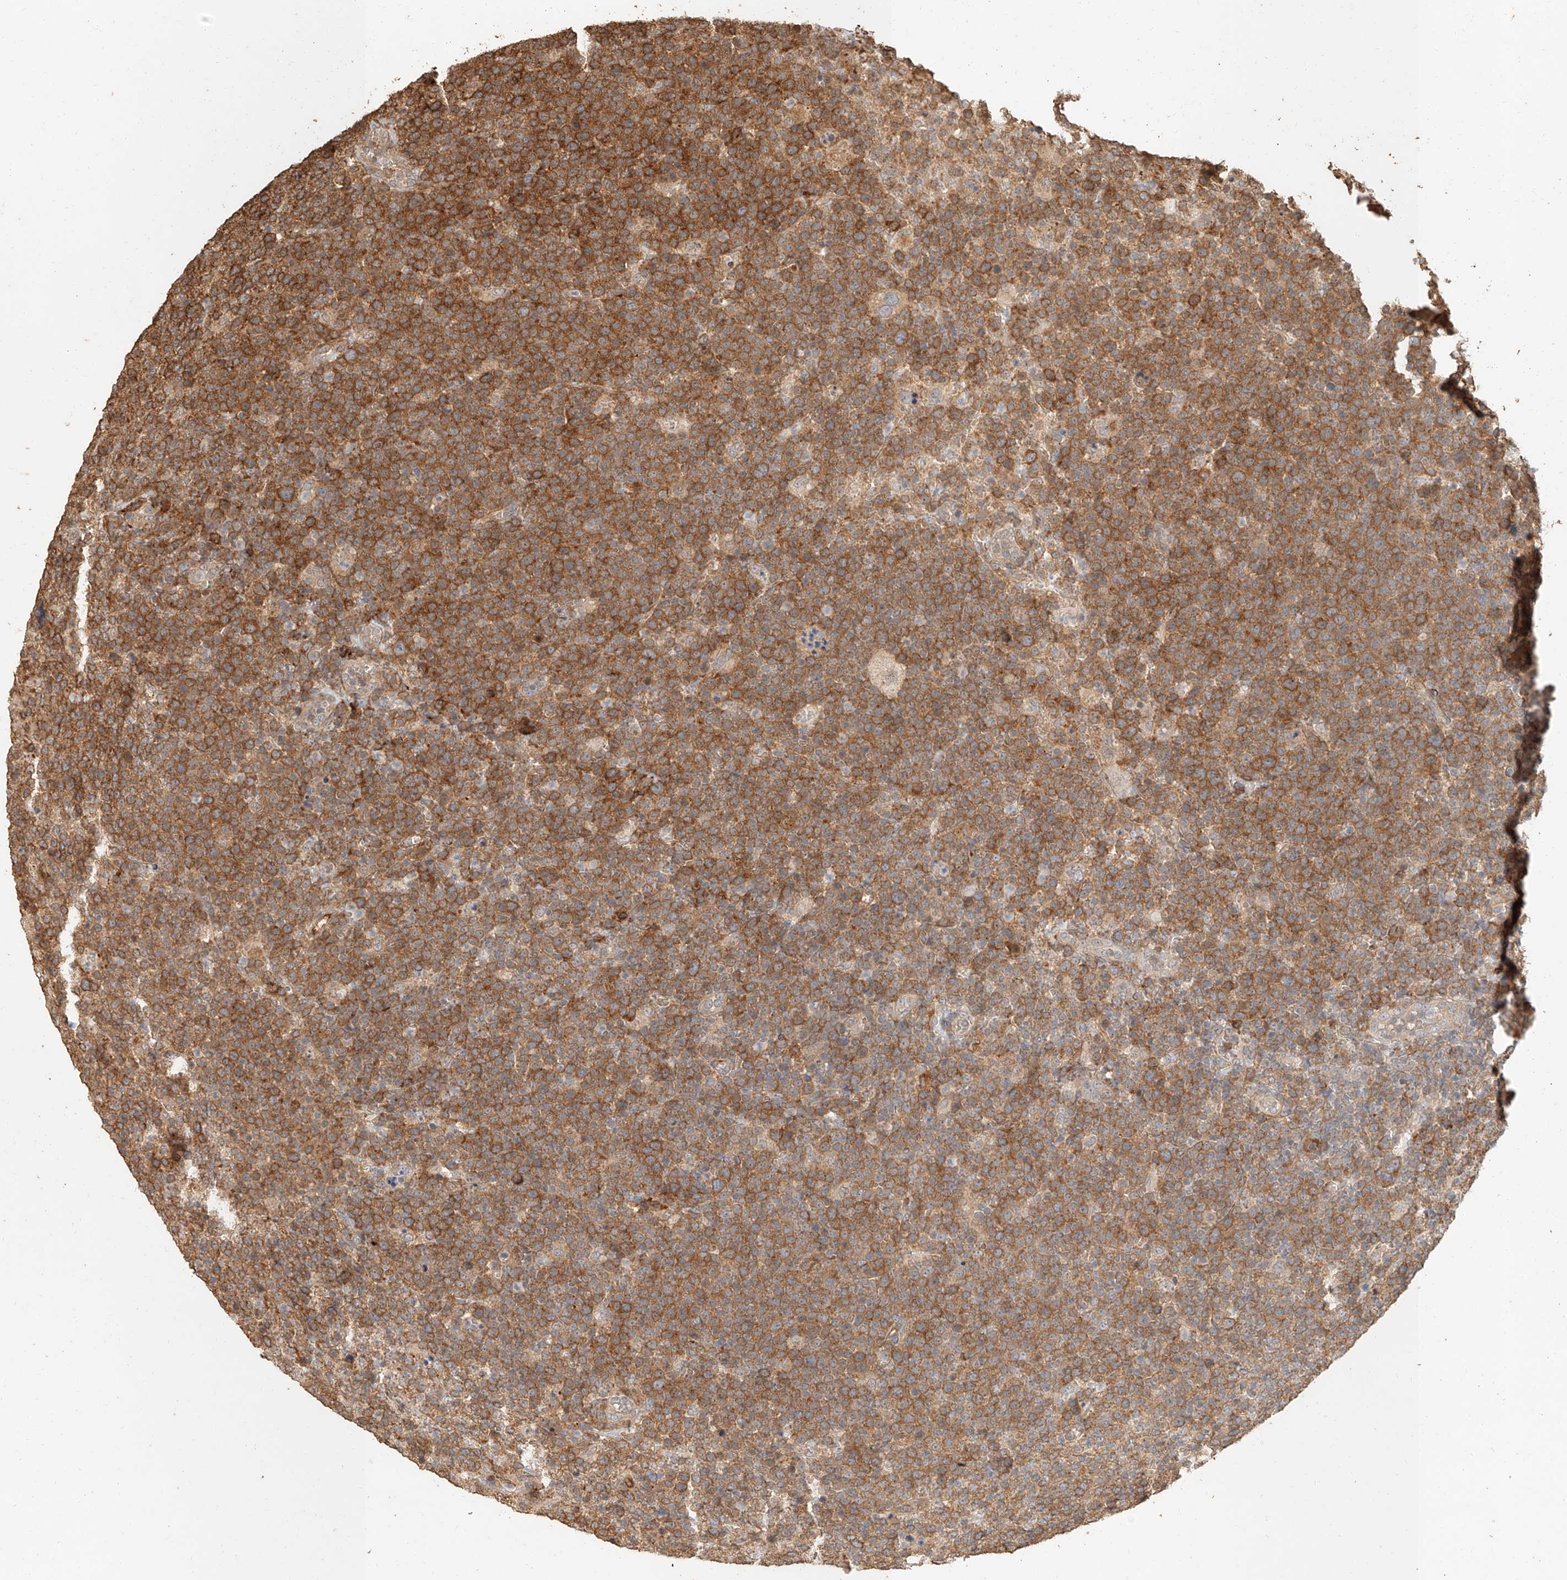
{"staining": {"intensity": "moderate", "quantity": ">75%", "location": "cytoplasmic/membranous"}, "tissue": "lymphoma", "cell_type": "Tumor cells", "image_type": "cancer", "snomed": [{"axis": "morphology", "description": "Malignant lymphoma, non-Hodgkin's type, High grade"}, {"axis": "topography", "description": "Lymph node"}], "caption": "High-magnification brightfield microscopy of lymphoma stained with DAB (3,3'-diaminobenzidine) (brown) and counterstained with hematoxylin (blue). tumor cells exhibit moderate cytoplasmic/membranous staining is identified in approximately>75% of cells.", "gene": "NAP1L1", "patient": {"sex": "male", "age": 61}}